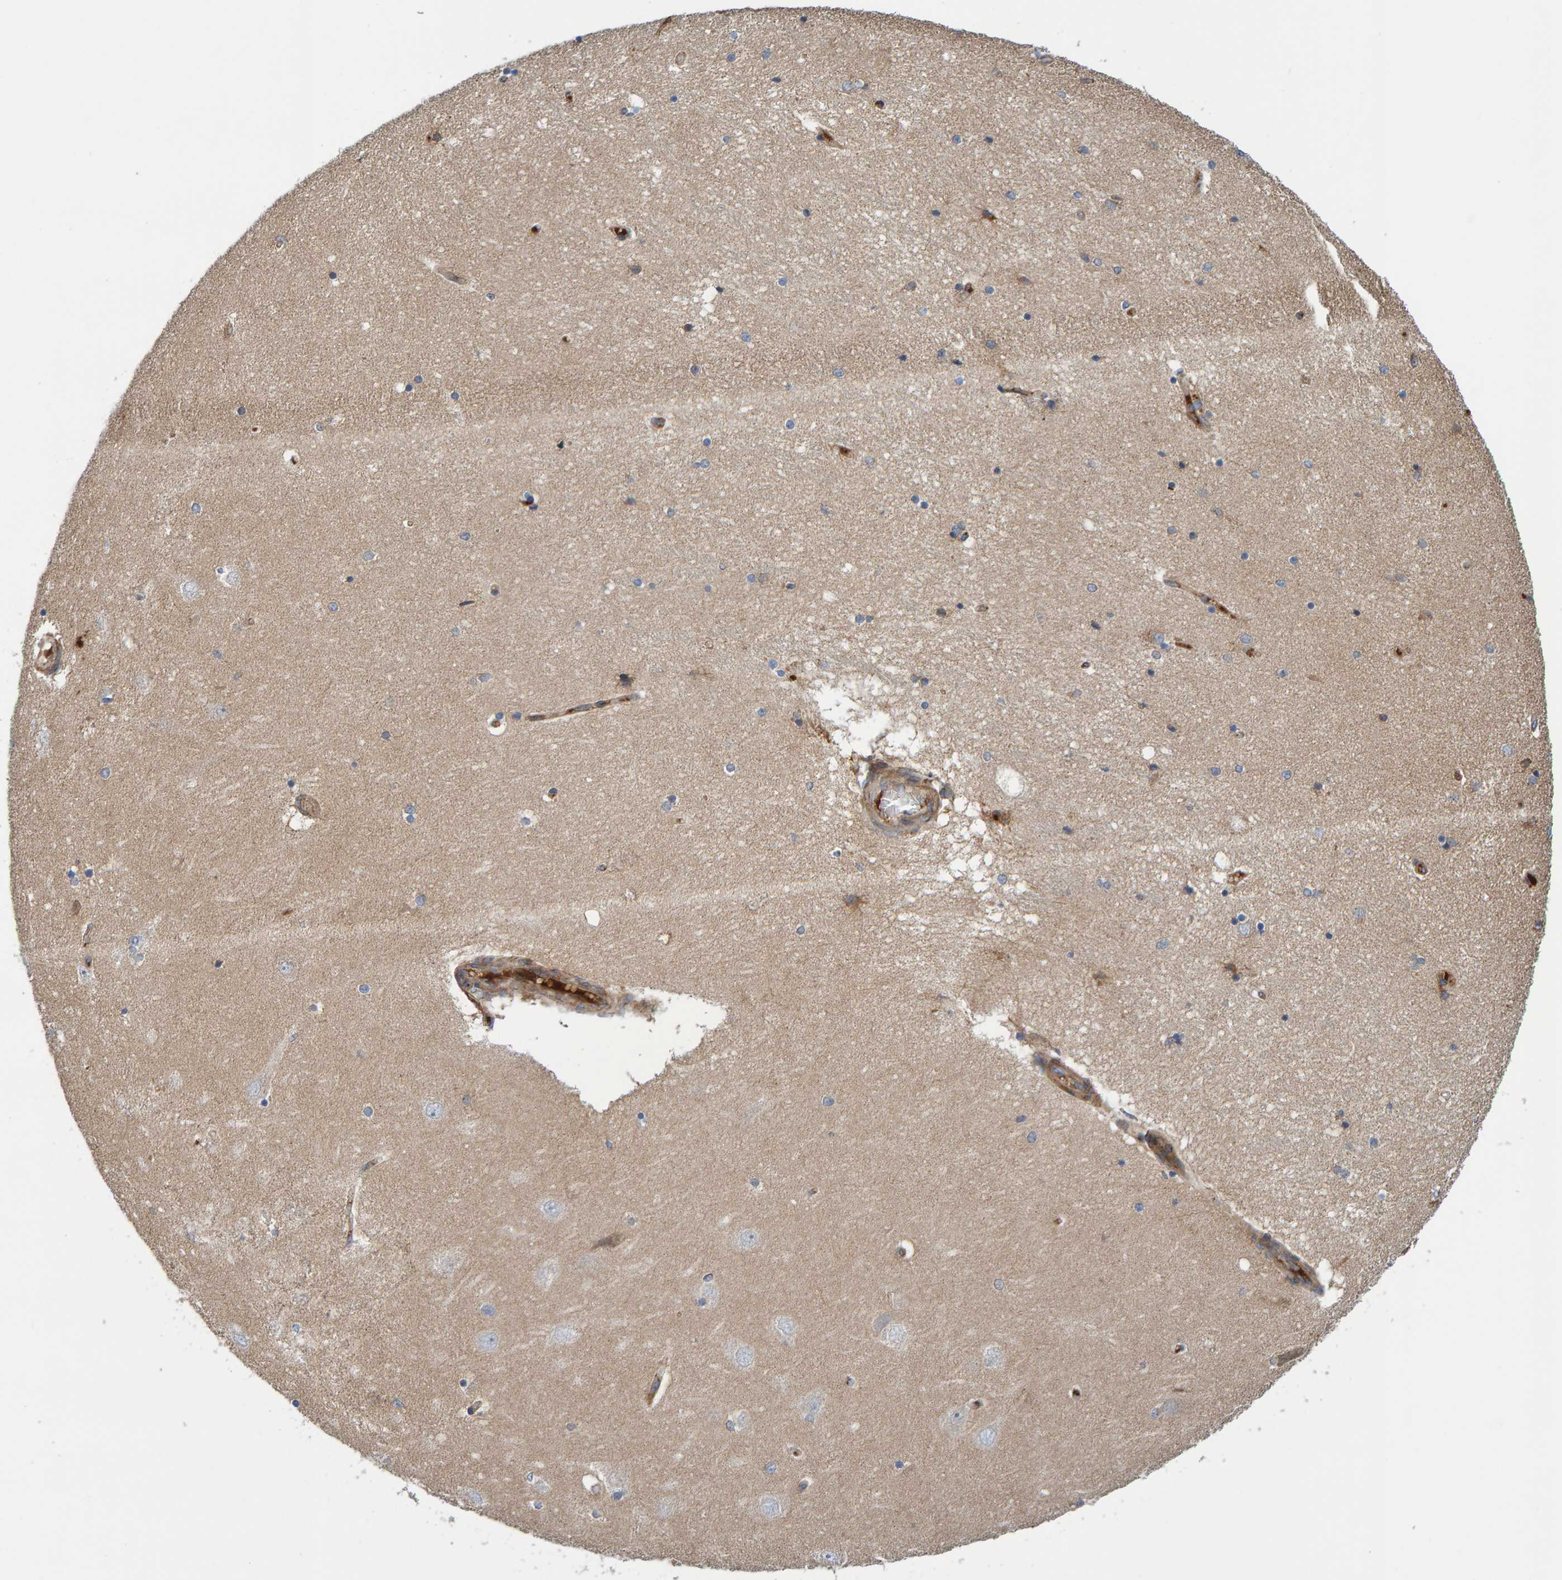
{"staining": {"intensity": "weak", "quantity": "<25%", "location": "cytoplasmic/membranous"}, "tissue": "hippocampus", "cell_type": "Glial cells", "image_type": "normal", "snomed": [{"axis": "morphology", "description": "Normal tissue, NOS"}, {"axis": "topography", "description": "Hippocampus"}], "caption": "Immunohistochemistry photomicrograph of benign human hippocampus stained for a protein (brown), which shows no staining in glial cells.", "gene": "KIAA0753", "patient": {"sex": "female", "age": 54}}